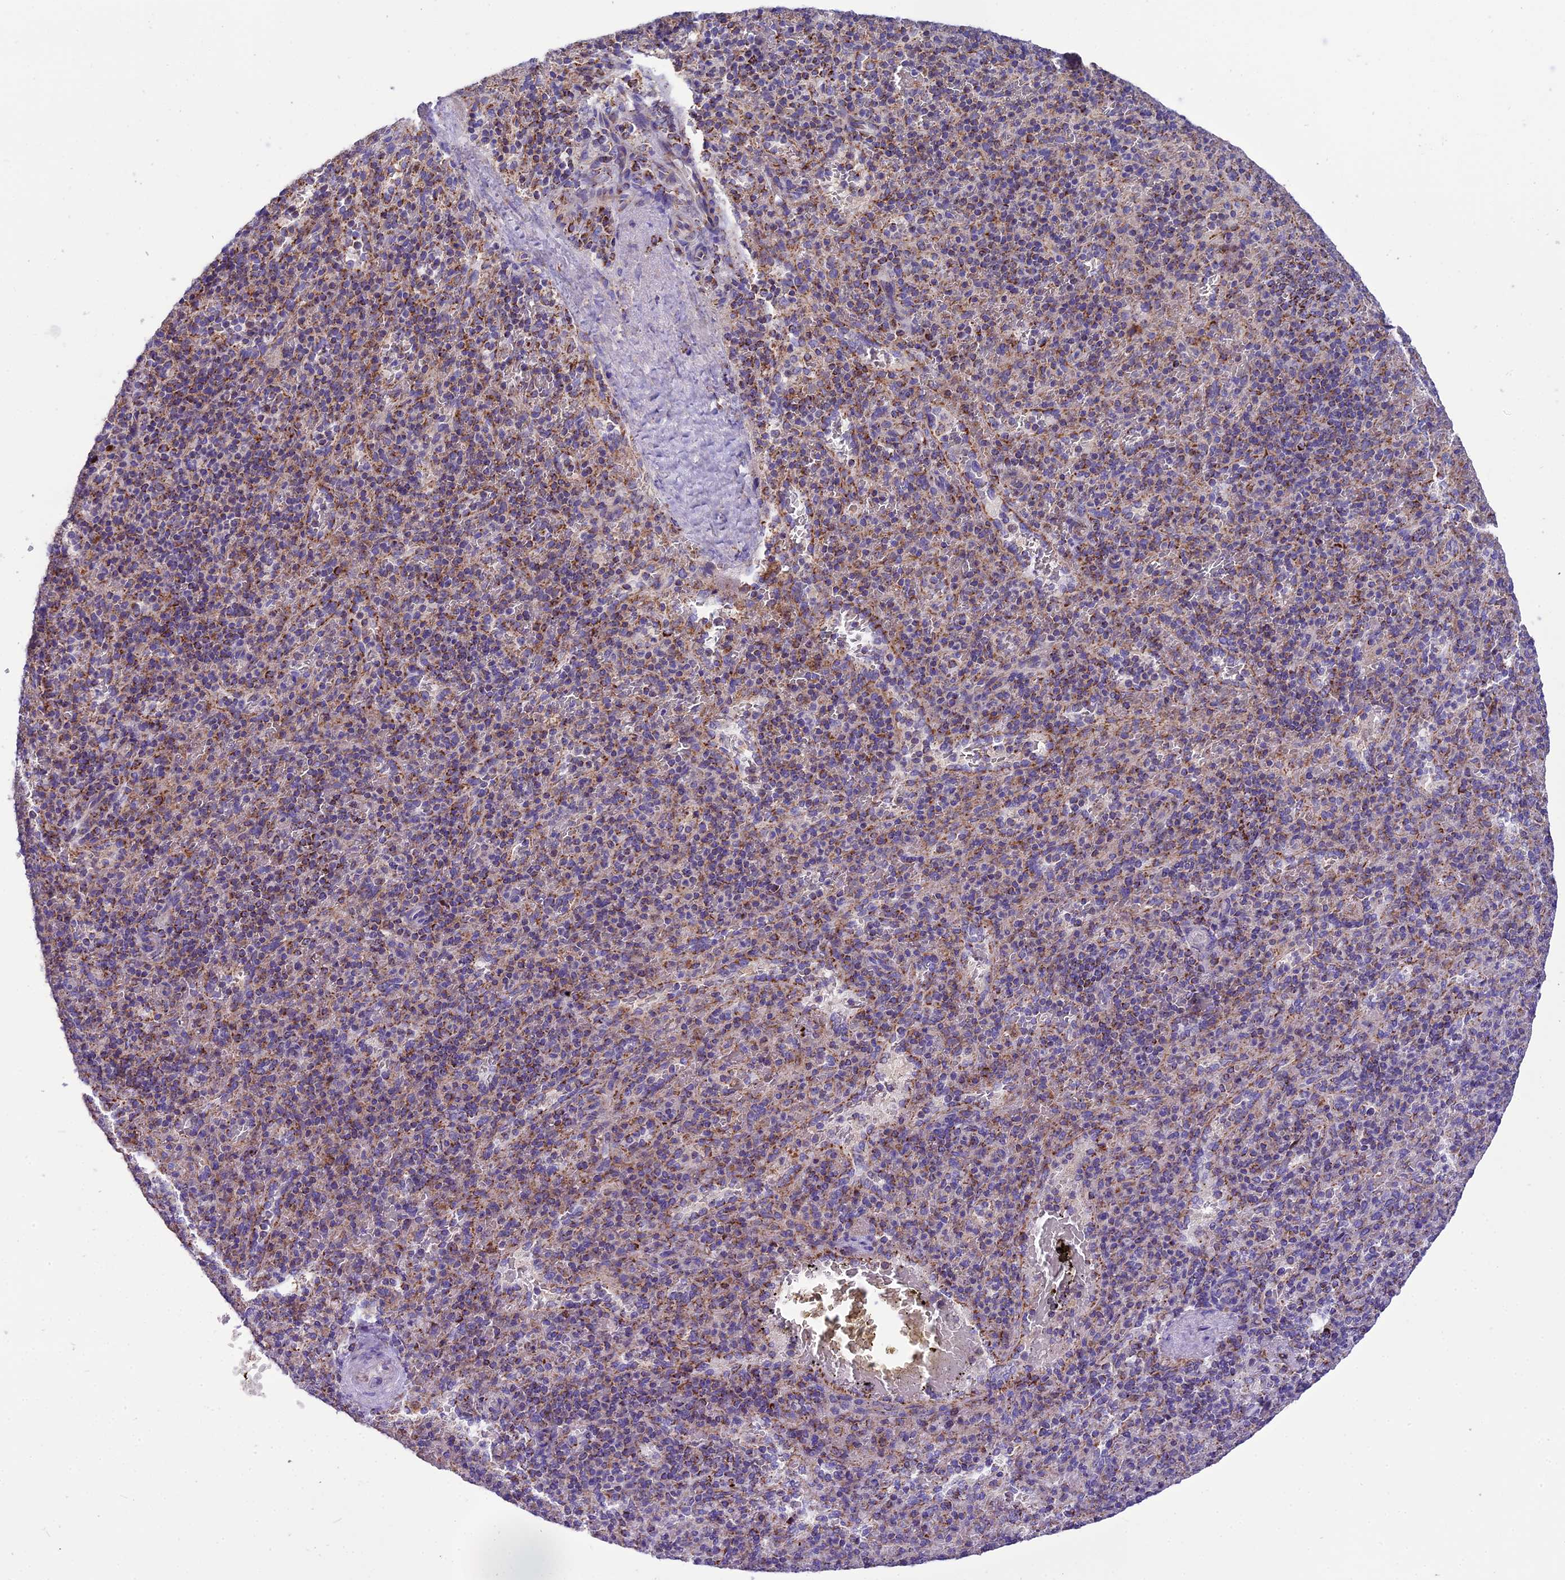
{"staining": {"intensity": "strong", "quantity": "25%-75%", "location": "cytoplasmic/membranous"}, "tissue": "spleen", "cell_type": "Cells in red pulp", "image_type": "normal", "snomed": [{"axis": "morphology", "description": "Normal tissue, NOS"}, {"axis": "topography", "description": "Spleen"}], "caption": "Brown immunohistochemical staining in benign spleen reveals strong cytoplasmic/membranous expression in approximately 25%-75% of cells in red pulp. Immunohistochemistry stains the protein of interest in brown and the nuclei are stained blue.", "gene": "MRPS34", "patient": {"sex": "male", "age": 82}}